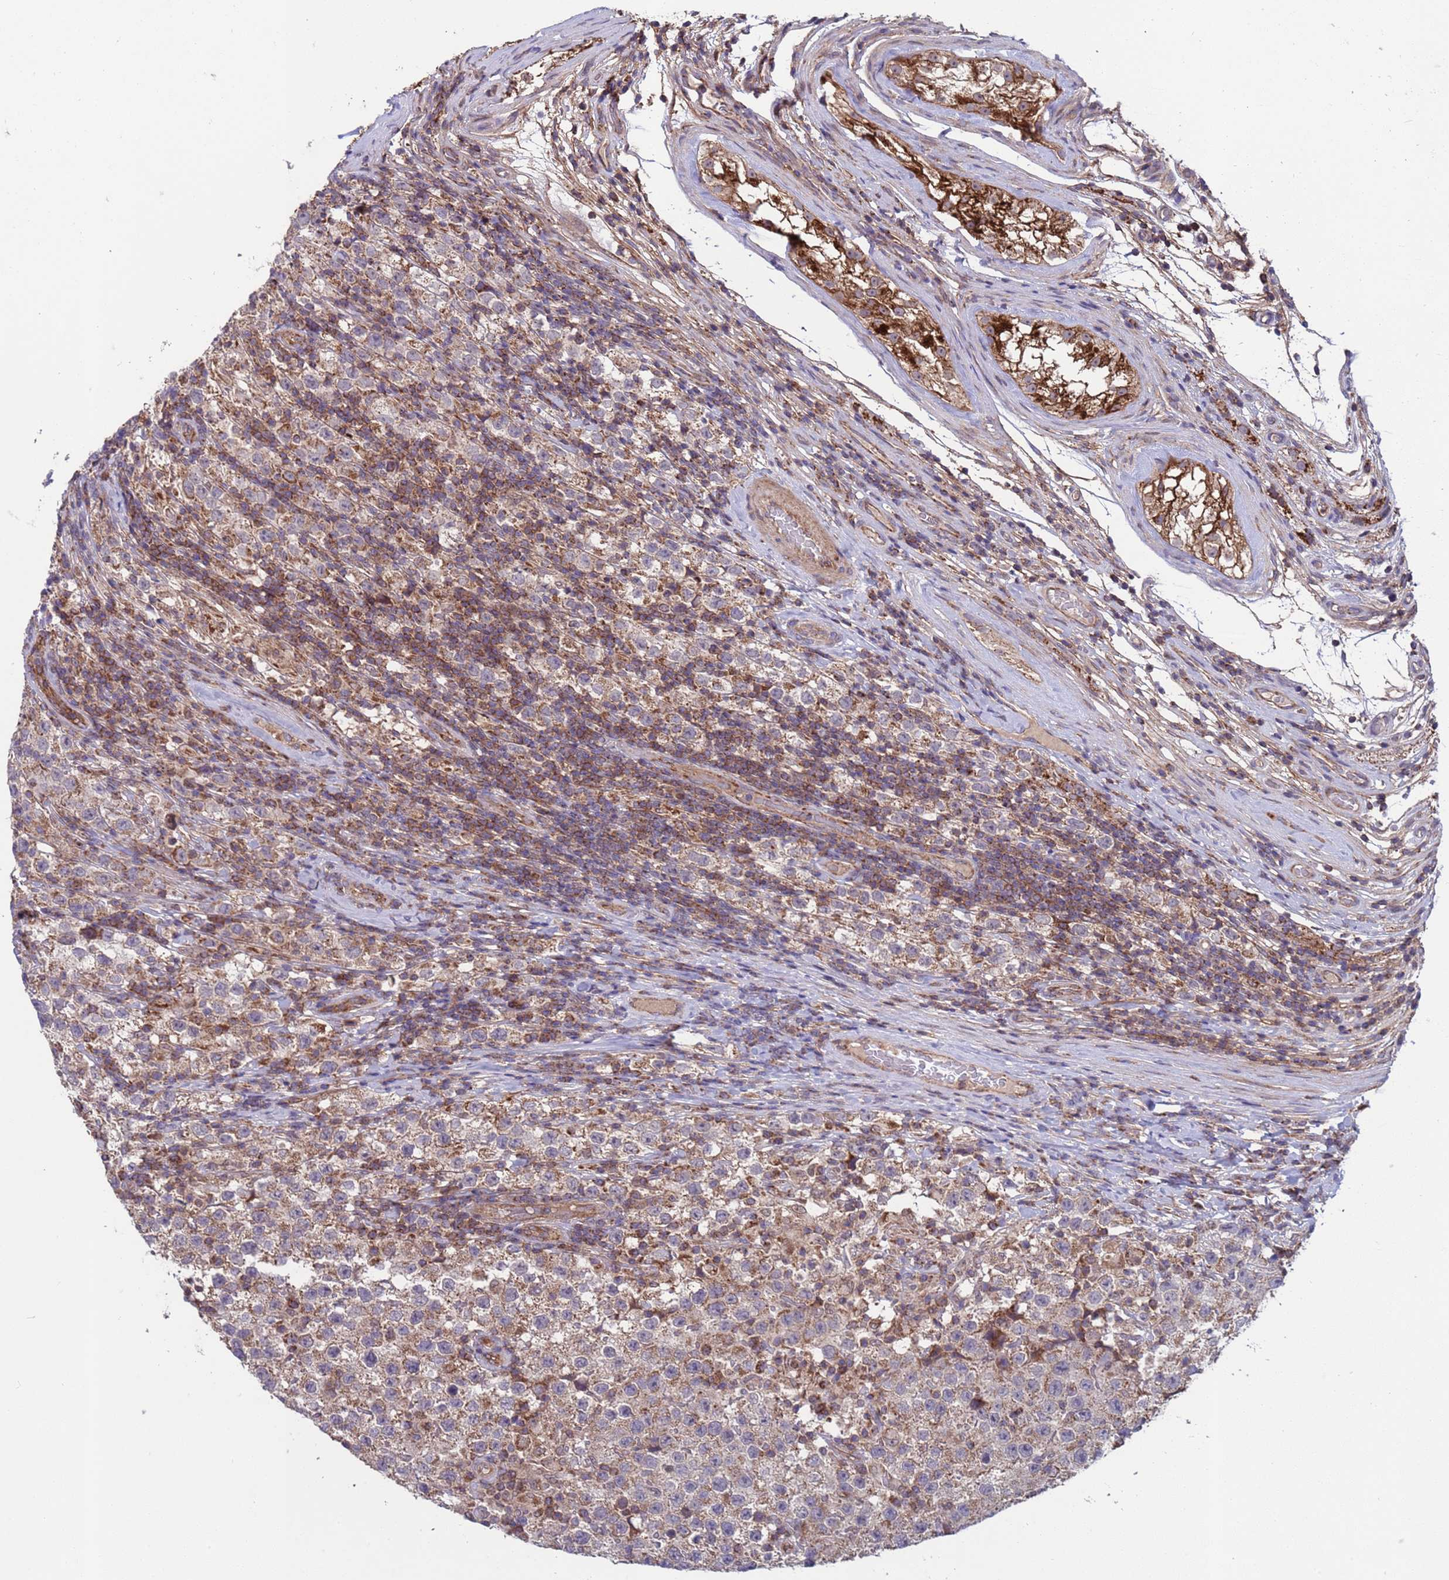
{"staining": {"intensity": "weak", "quantity": "25%-75%", "location": "cytoplasmic/membranous"}, "tissue": "testis cancer", "cell_type": "Tumor cells", "image_type": "cancer", "snomed": [{"axis": "morphology", "description": "Seminoma, NOS"}, {"axis": "morphology", "description": "Carcinoma, Embryonal, NOS"}, {"axis": "topography", "description": "Testis"}], "caption": "Immunohistochemistry (IHC) (DAB) staining of testis seminoma reveals weak cytoplasmic/membranous protein positivity in about 25%-75% of tumor cells.", "gene": "ACAD8", "patient": {"sex": "male", "age": 41}}